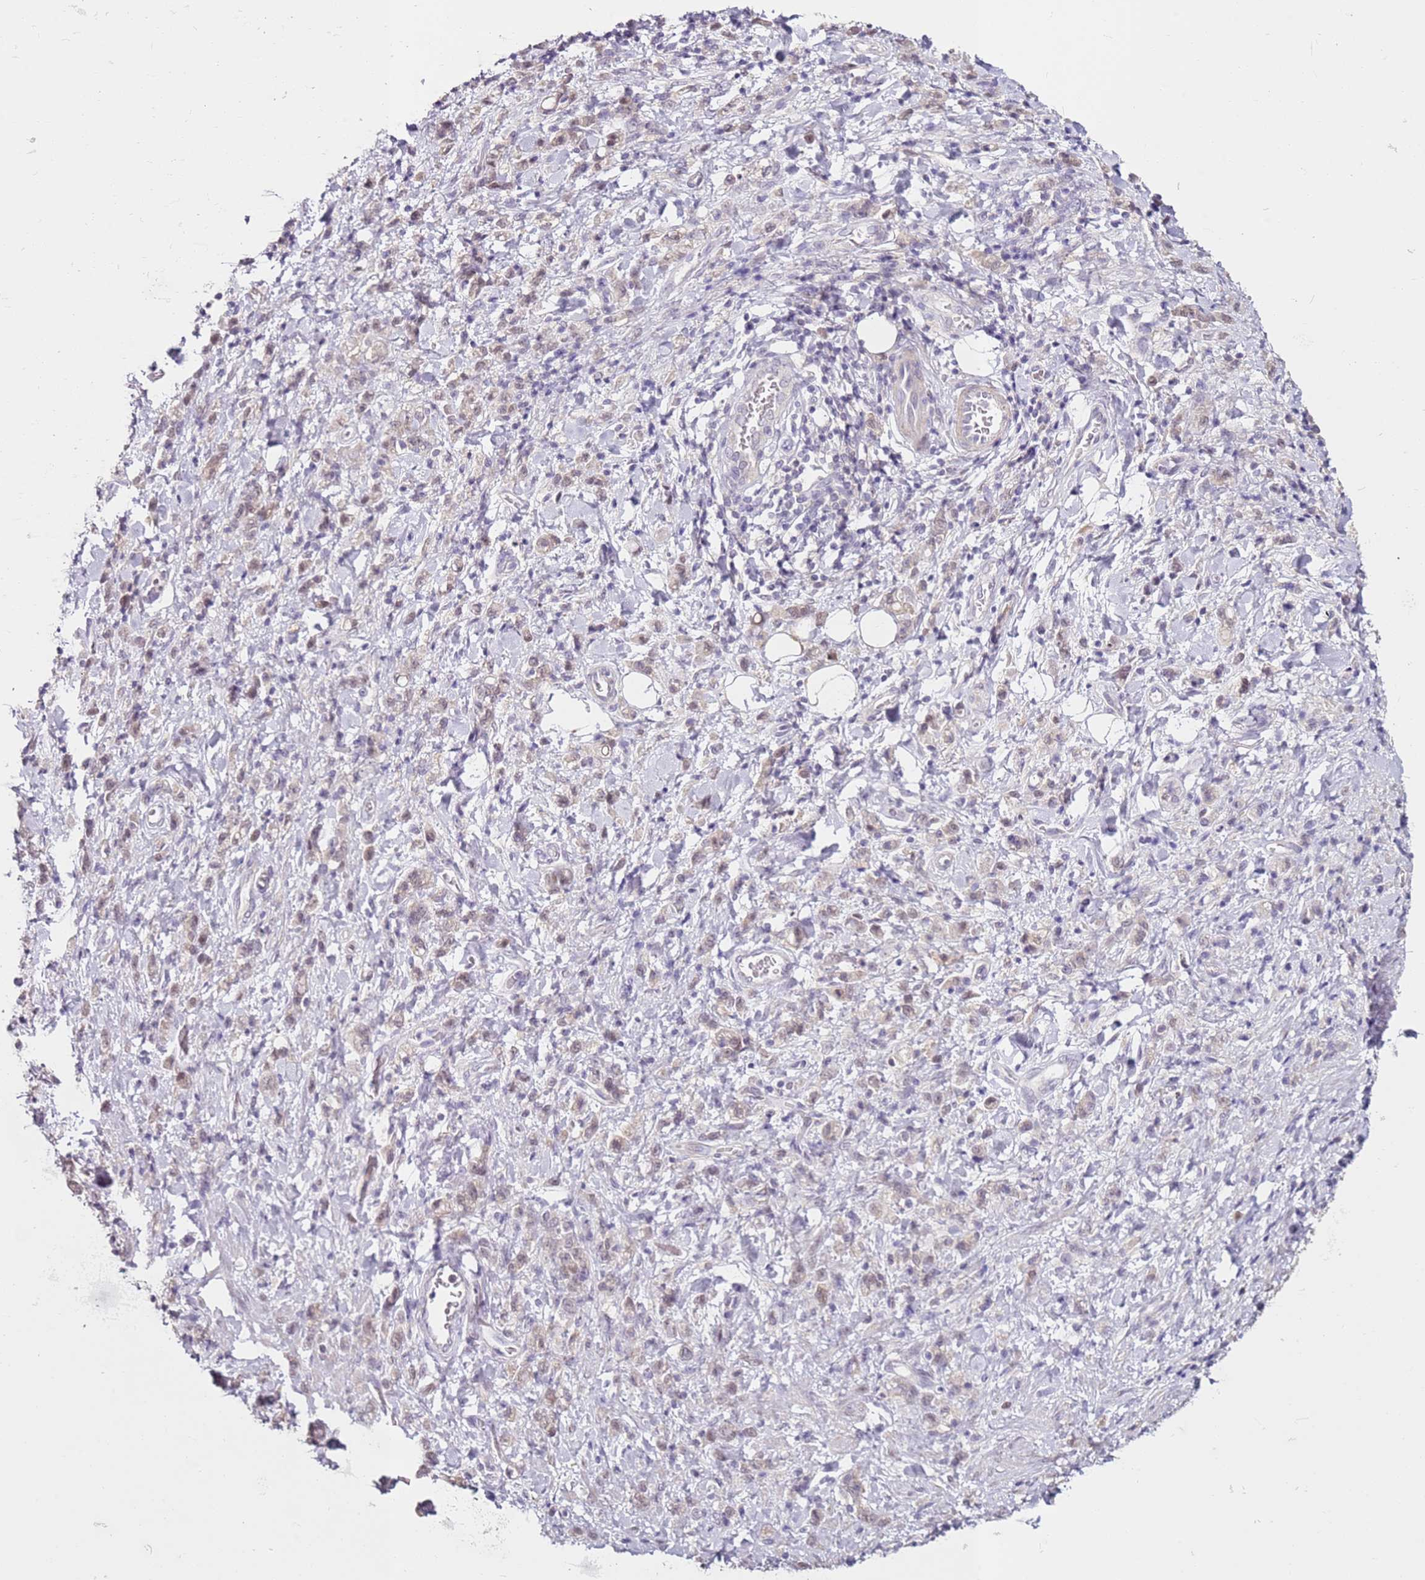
{"staining": {"intensity": "weak", "quantity": "<25%", "location": "cytoplasmic/membranous"}, "tissue": "stomach cancer", "cell_type": "Tumor cells", "image_type": "cancer", "snomed": [{"axis": "morphology", "description": "Adenocarcinoma, NOS"}, {"axis": "topography", "description": "Stomach"}], "caption": "Human stomach cancer (adenocarcinoma) stained for a protein using immunohistochemistry shows no staining in tumor cells.", "gene": "MDH1", "patient": {"sex": "male", "age": 77}}